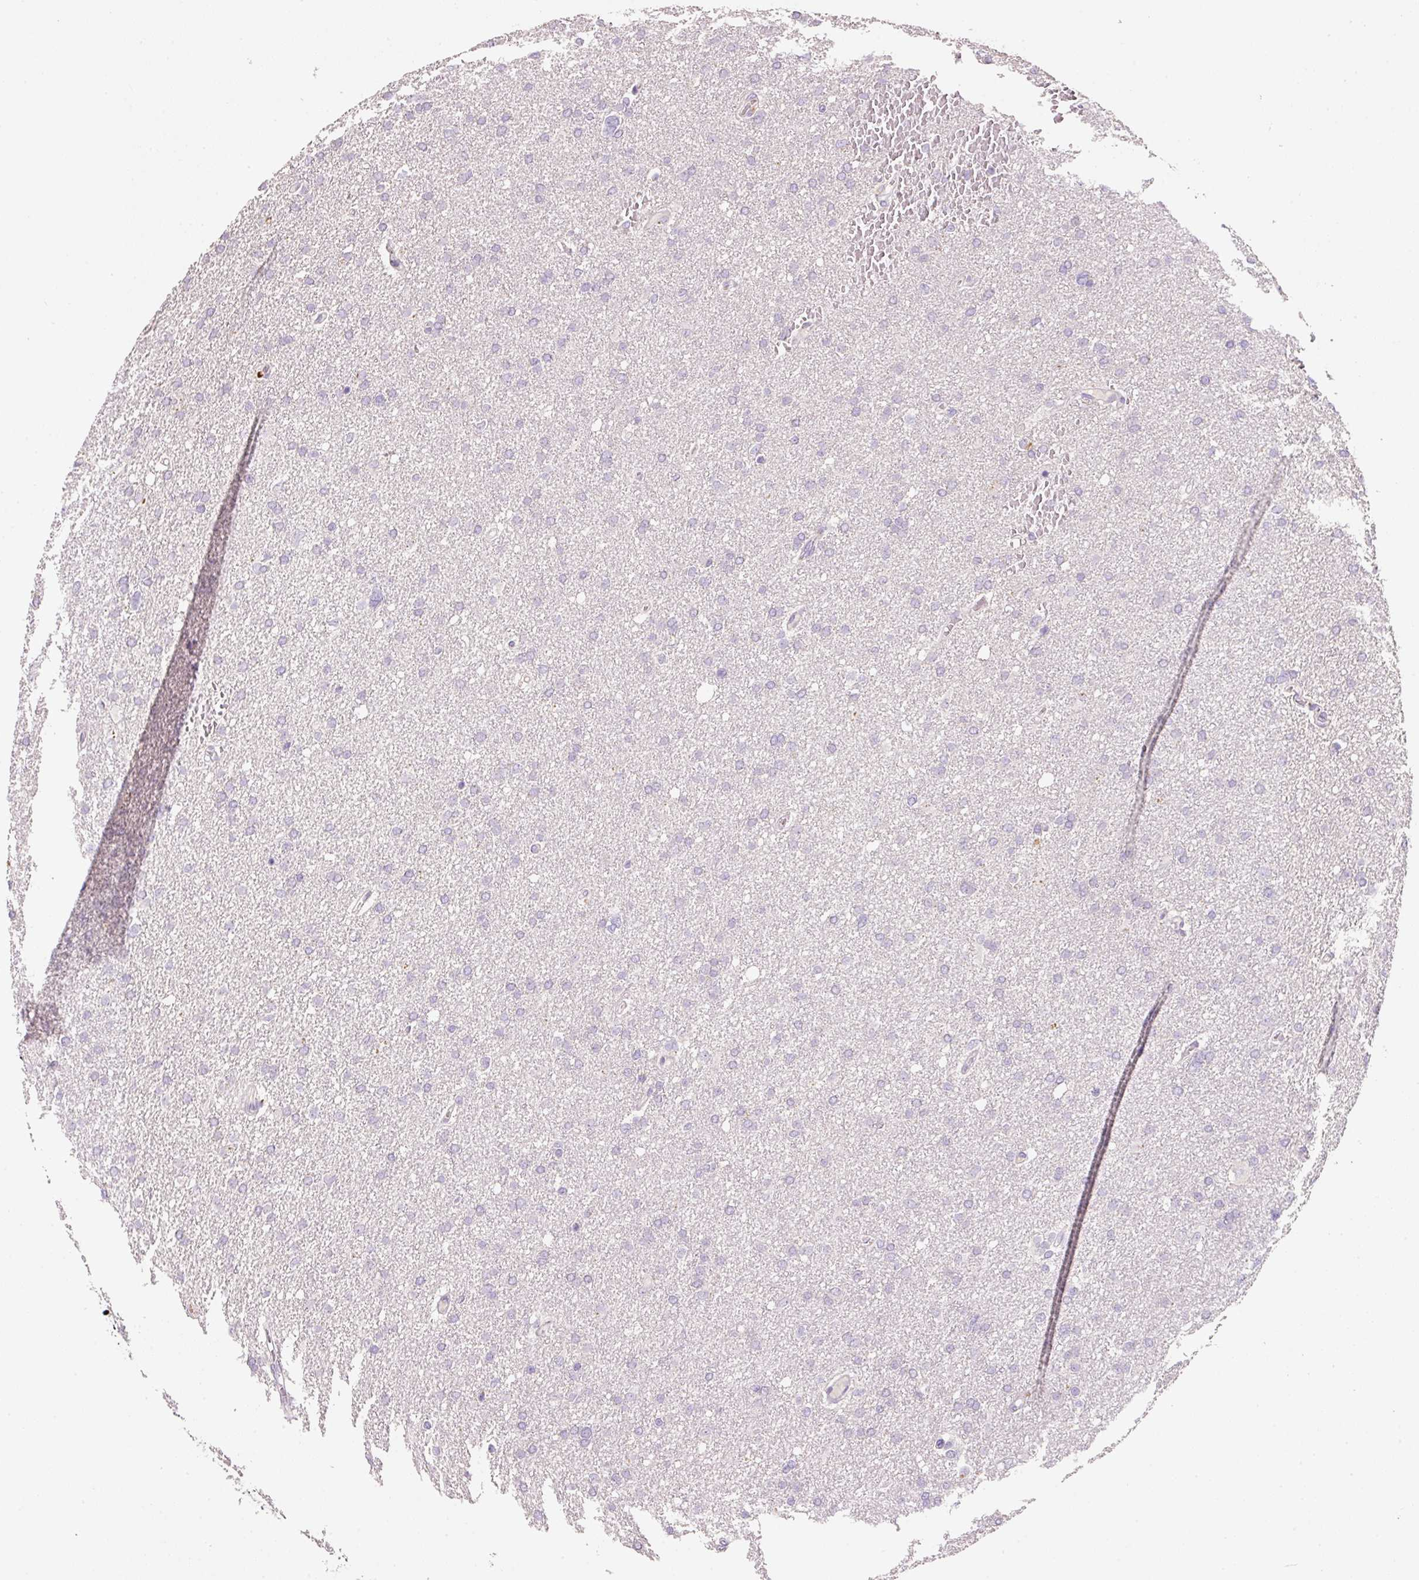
{"staining": {"intensity": "negative", "quantity": "none", "location": "none"}, "tissue": "glioma", "cell_type": "Tumor cells", "image_type": "cancer", "snomed": [{"axis": "morphology", "description": "Glioma, malignant, High grade"}, {"axis": "topography", "description": "Cerebral cortex"}], "caption": "Malignant glioma (high-grade) stained for a protein using immunohistochemistry (IHC) demonstrates no positivity tumor cells.", "gene": "TENT5C", "patient": {"sex": "female", "age": 36}}